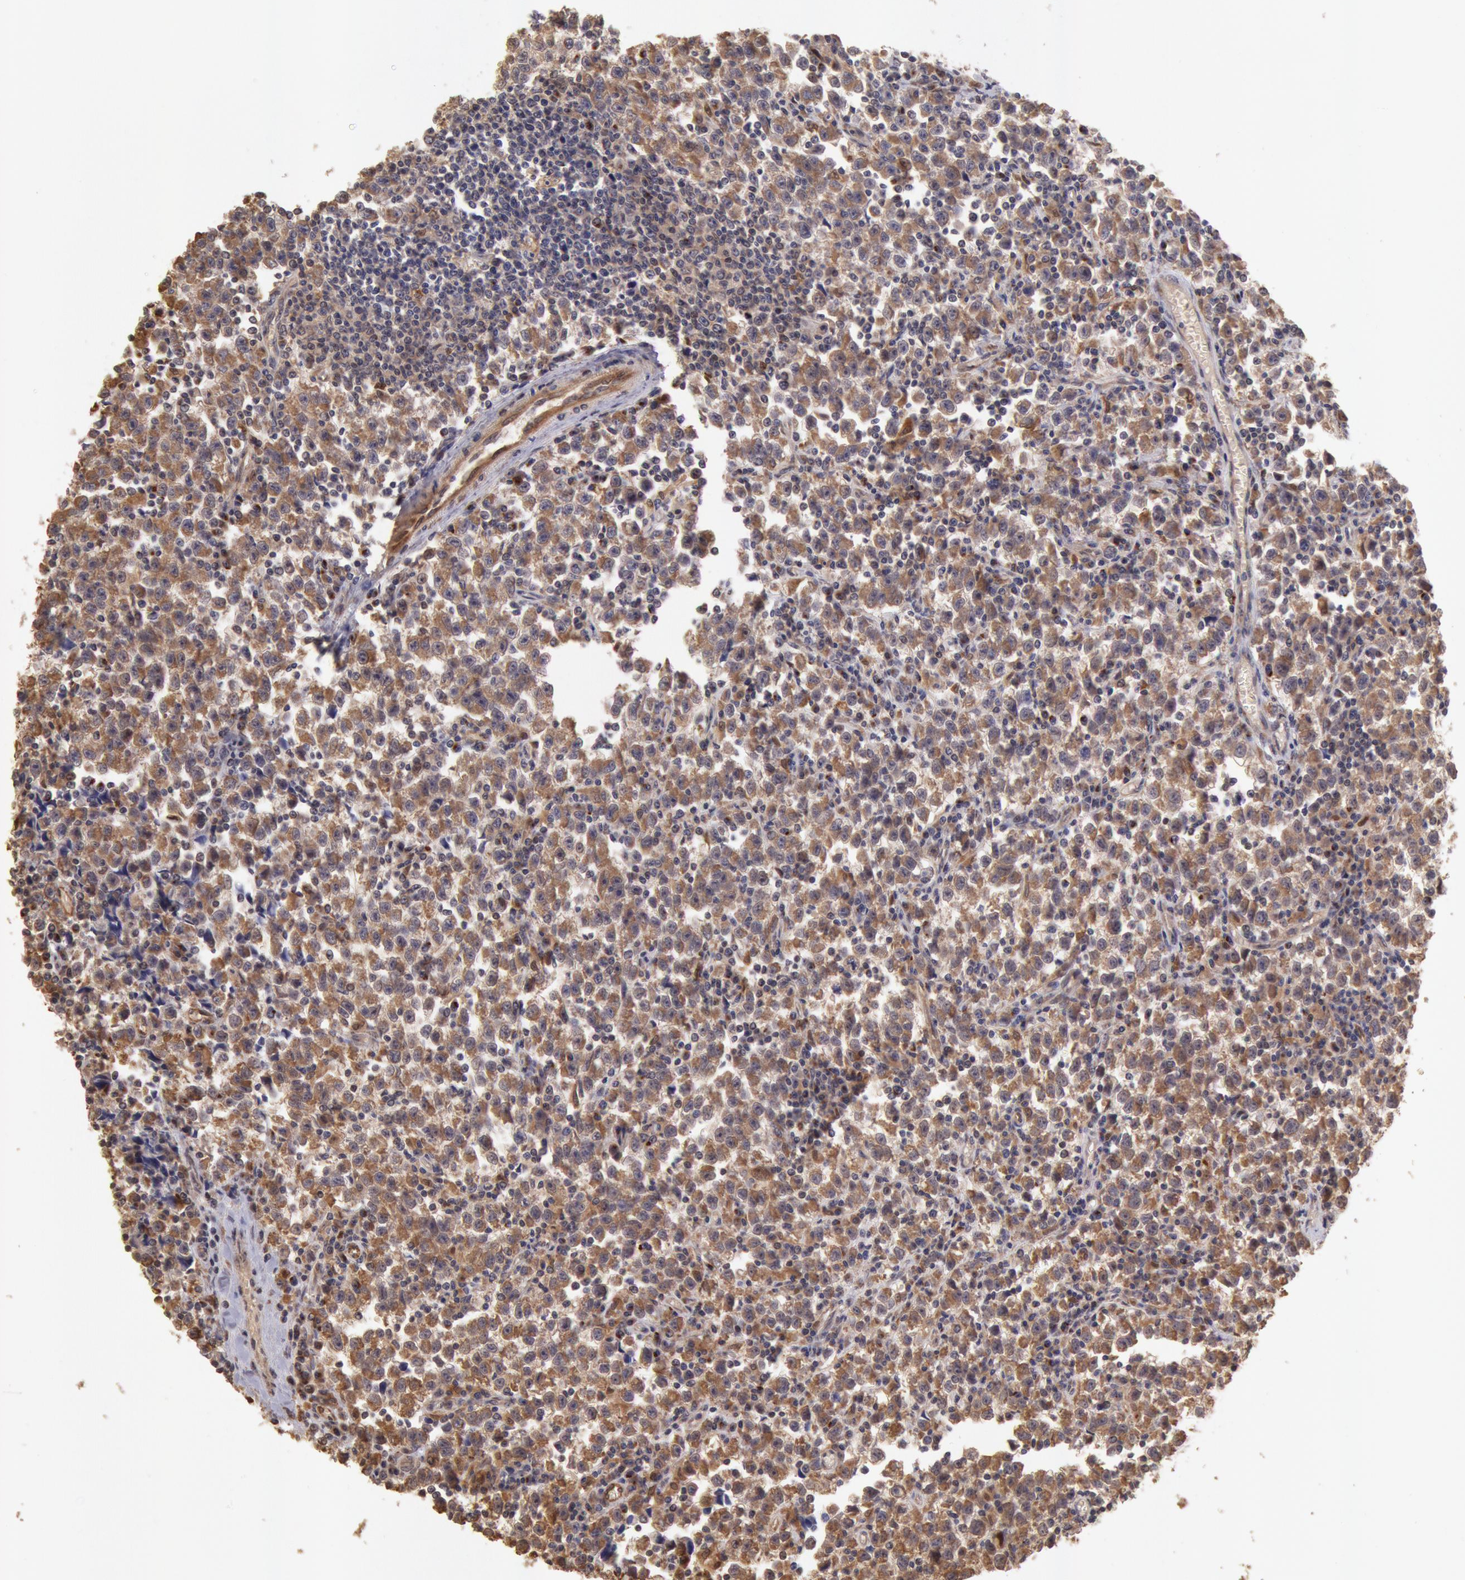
{"staining": {"intensity": "moderate", "quantity": ">75%", "location": "cytoplasmic/membranous"}, "tissue": "testis cancer", "cell_type": "Tumor cells", "image_type": "cancer", "snomed": [{"axis": "morphology", "description": "Seminoma, NOS"}, {"axis": "topography", "description": "Testis"}], "caption": "Moderate cytoplasmic/membranous protein expression is seen in approximately >75% of tumor cells in testis seminoma. The staining was performed using DAB (3,3'-diaminobenzidine), with brown indicating positive protein expression. Nuclei are stained blue with hematoxylin.", "gene": "COMT", "patient": {"sex": "male", "age": 35}}